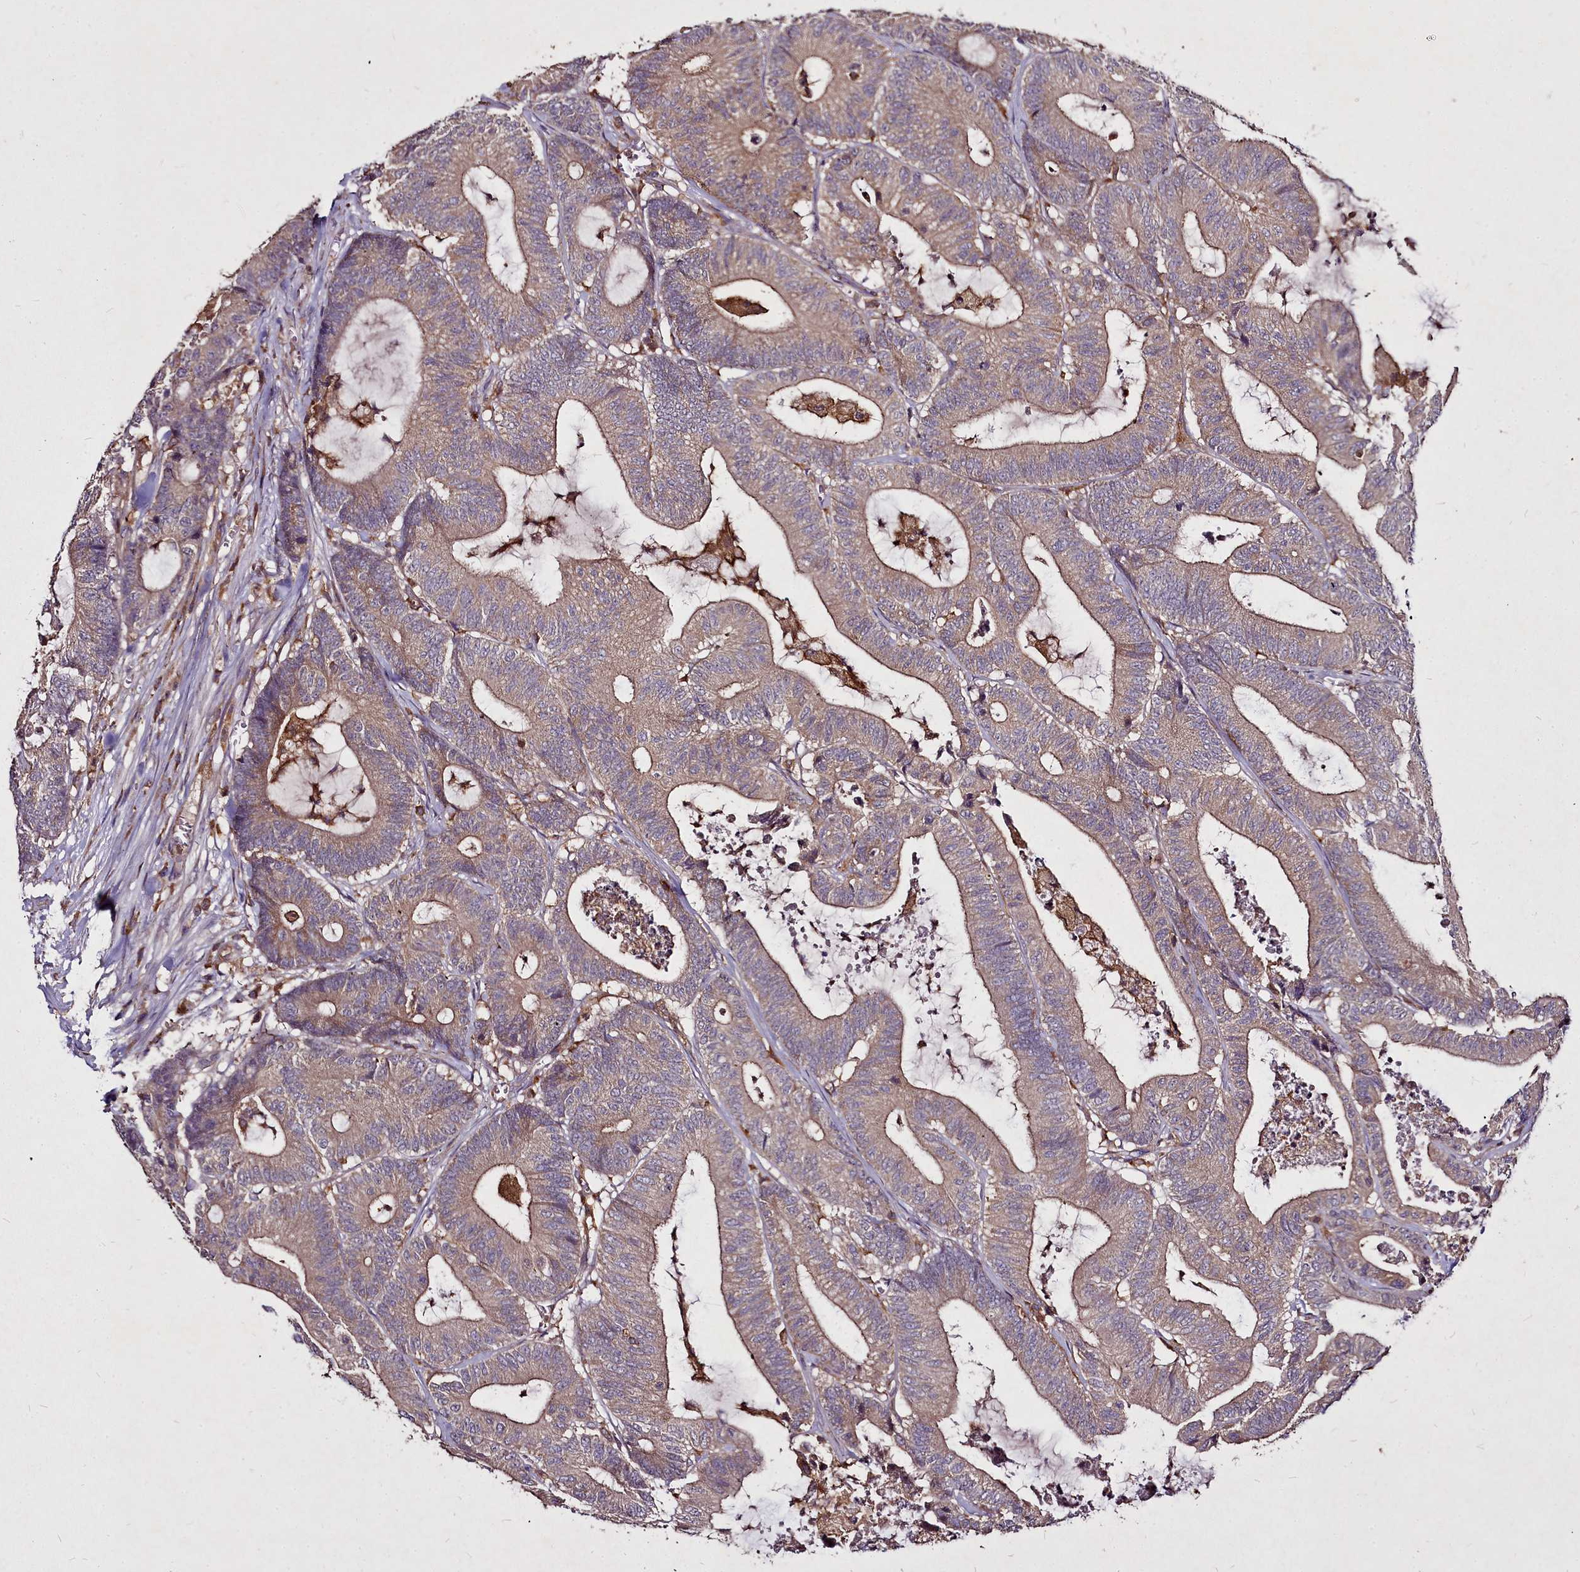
{"staining": {"intensity": "moderate", "quantity": ">75%", "location": "cytoplasmic/membranous"}, "tissue": "colorectal cancer", "cell_type": "Tumor cells", "image_type": "cancer", "snomed": [{"axis": "morphology", "description": "Adenocarcinoma, NOS"}, {"axis": "topography", "description": "Colon"}], "caption": "An image of colorectal adenocarcinoma stained for a protein exhibits moderate cytoplasmic/membranous brown staining in tumor cells.", "gene": "NCKAP1L", "patient": {"sex": "female", "age": 84}}